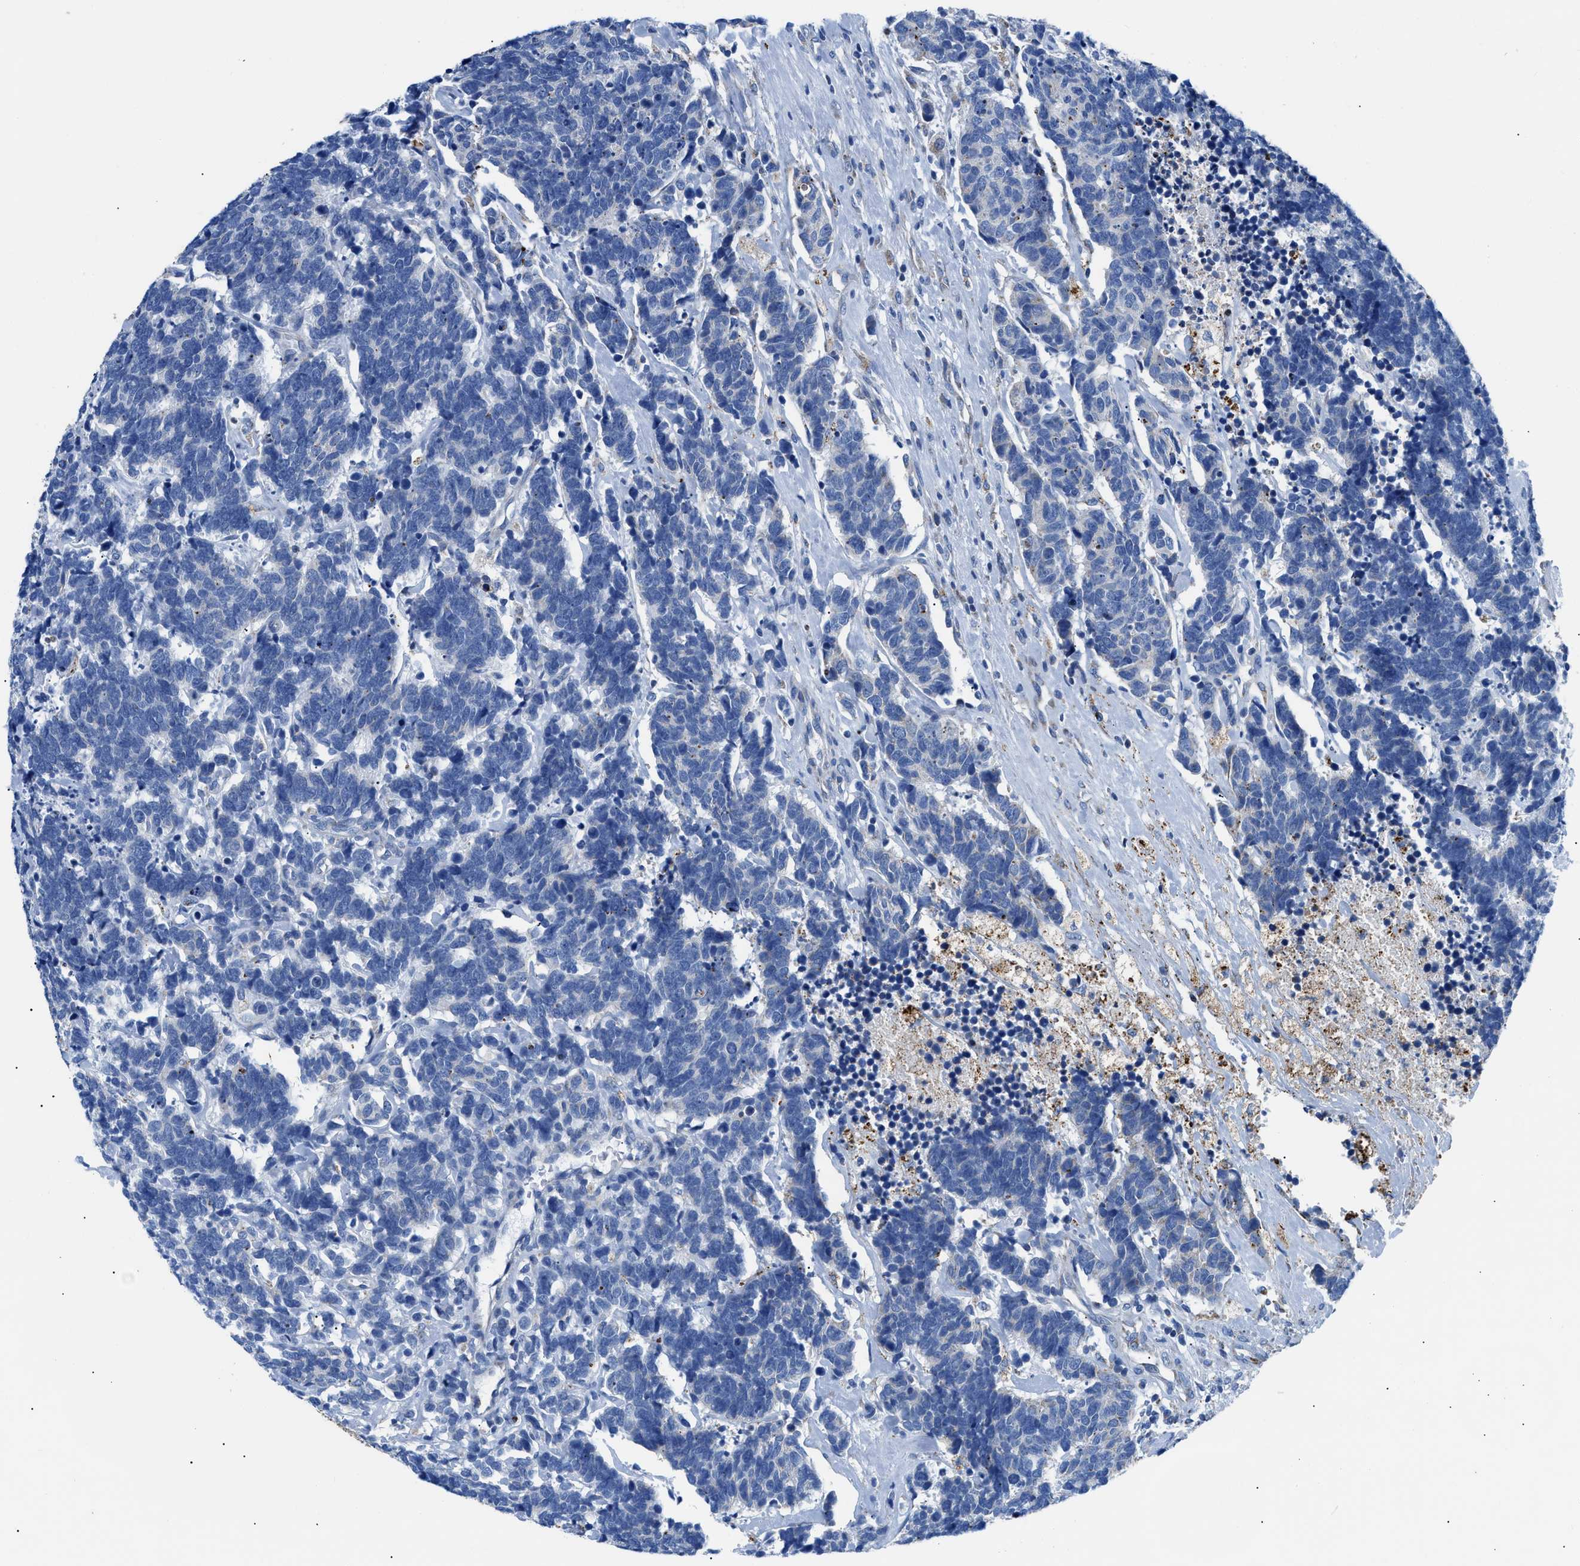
{"staining": {"intensity": "negative", "quantity": "none", "location": "none"}, "tissue": "carcinoid", "cell_type": "Tumor cells", "image_type": "cancer", "snomed": [{"axis": "morphology", "description": "Carcinoma, NOS"}, {"axis": "morphology", "description": "Carcinoid, malignant, NOS"}, {"axis": "topography", "description": "Urinary bladder"}], "caption": "The photomicrograph reveals no staining of tumor cells in carcinoid (malignant).", "gene": "ZDHHC3", "patient": {"sex": "male", "age": 57}}